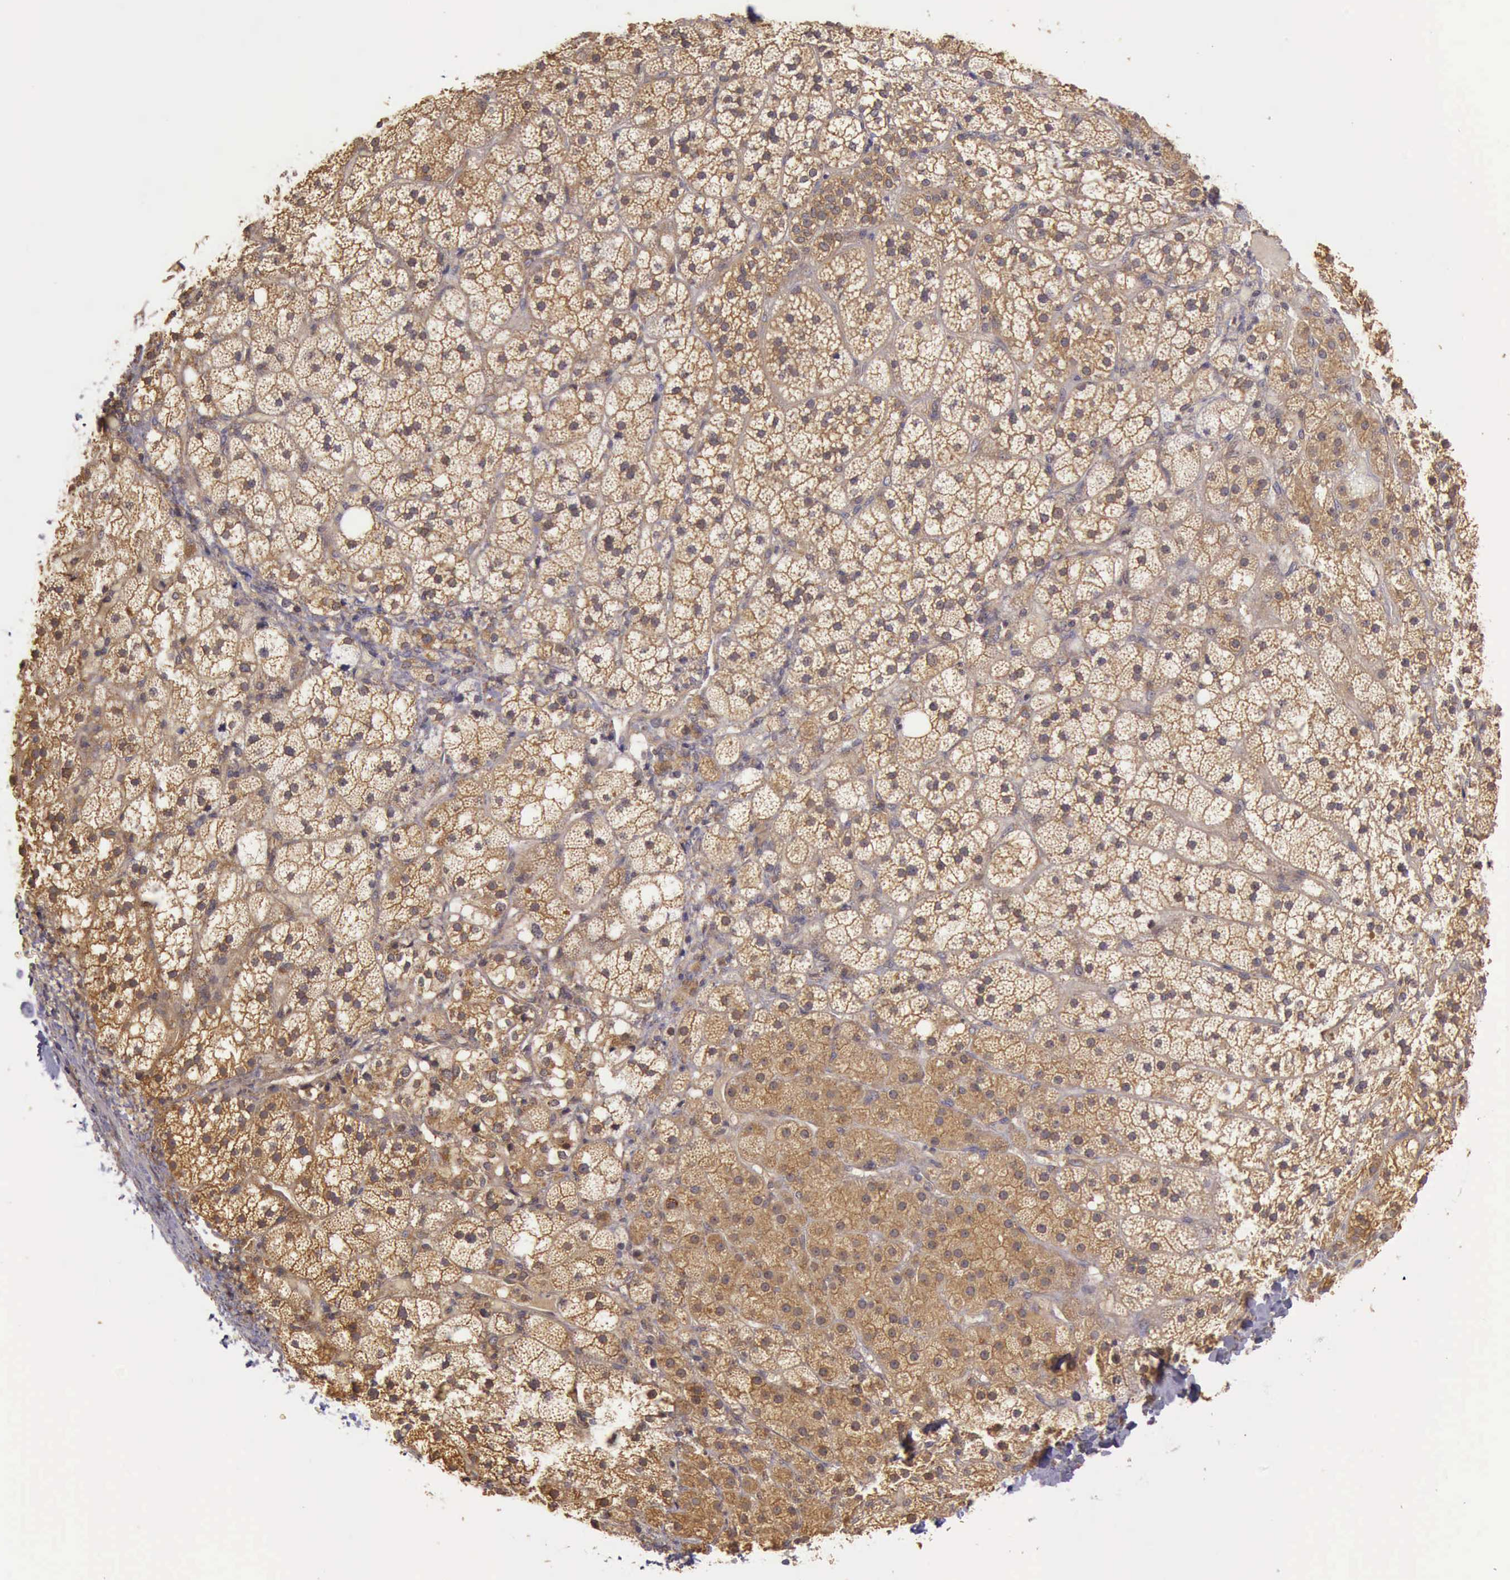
{"staining": {"intensity": "strong", "quantity": ">75%", "location": "cytoplasmic/membranous"}, "tissue": "adrenal gland", "cell_type": "Glandular cells", "image_type": "normal", "snomed": [{"axis": "morphology", "description": "Normal tissue, NOS"}, {"axis": "topography", "description": "Adrenal gland"}], "caption": "Protein expression analysis of normal adrenal gland reveals strong cytoplasmic/membranous expression in approximately >75% of glandular cells. (Stains: DAB in brown, nuclei in blue, Microscopy: brightfield microscopy at high magnification).", "gene": "EIF5", "patient": {"sex": "male", "age": 53}}